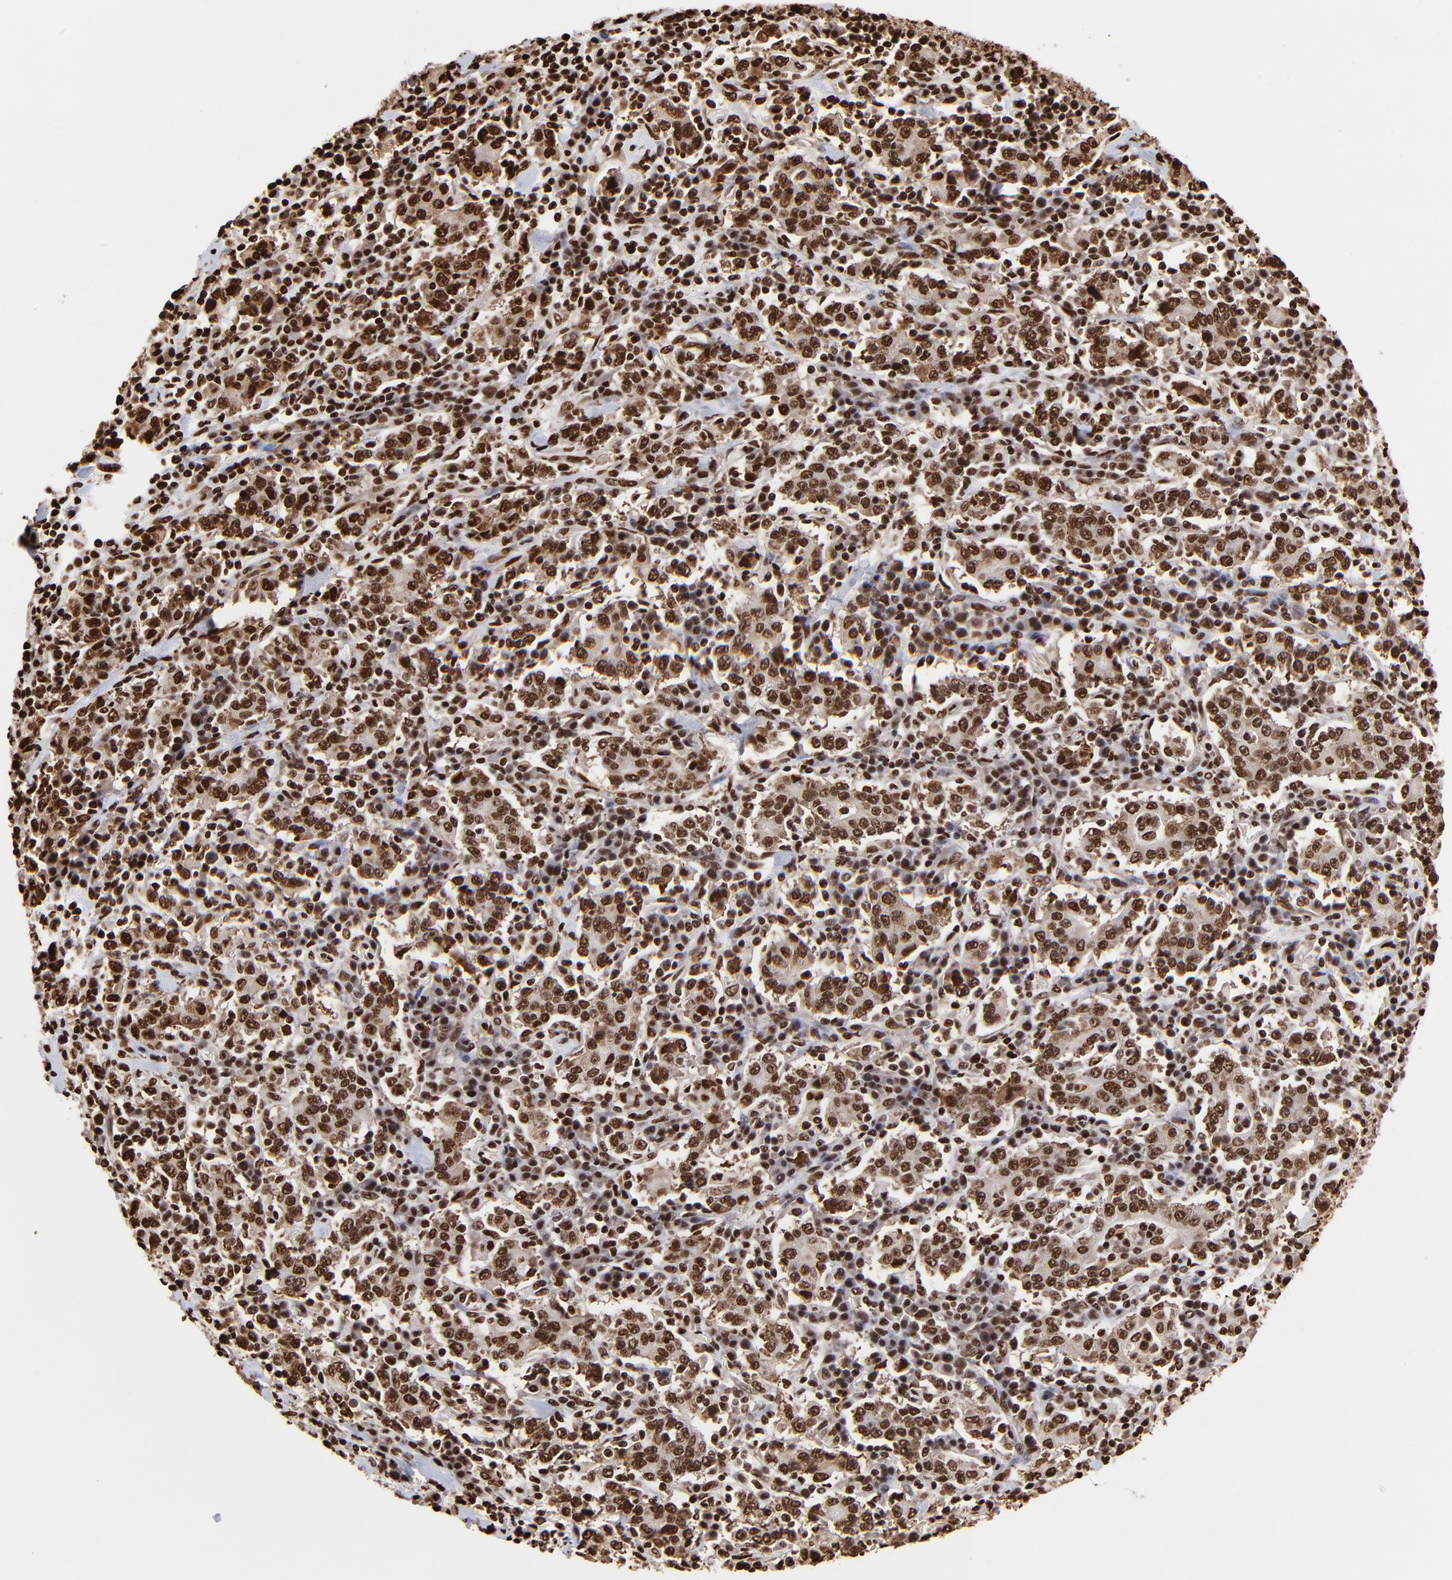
{"staining": {"intensity": "strong", "quantity": ">75%", "location": "cytoplasmic/membranous,nuclear"}, "tissue": "stomach cancer", "cell_type": "Tumor cells", "image_type": "cancer", "snomed": [{"axis": "morphology", "description": "Normal tissue, NOS"}, {"axis": "morphology", "description": "Adenocarcinoma, NOS"}, {"axis": "topography", "description": "Stomach, upper"}, {"axis": "topography", "description": "Stomach"}], "caption": "IHC (DAB) staining of human stomach adenocarcinoma displays strong cytoplasmic/membranous and nuclear protein positivity in approximately >75% of tumor cells.", "gene": "ZNF544", "patient": {"sex": "male", "age": 59}}